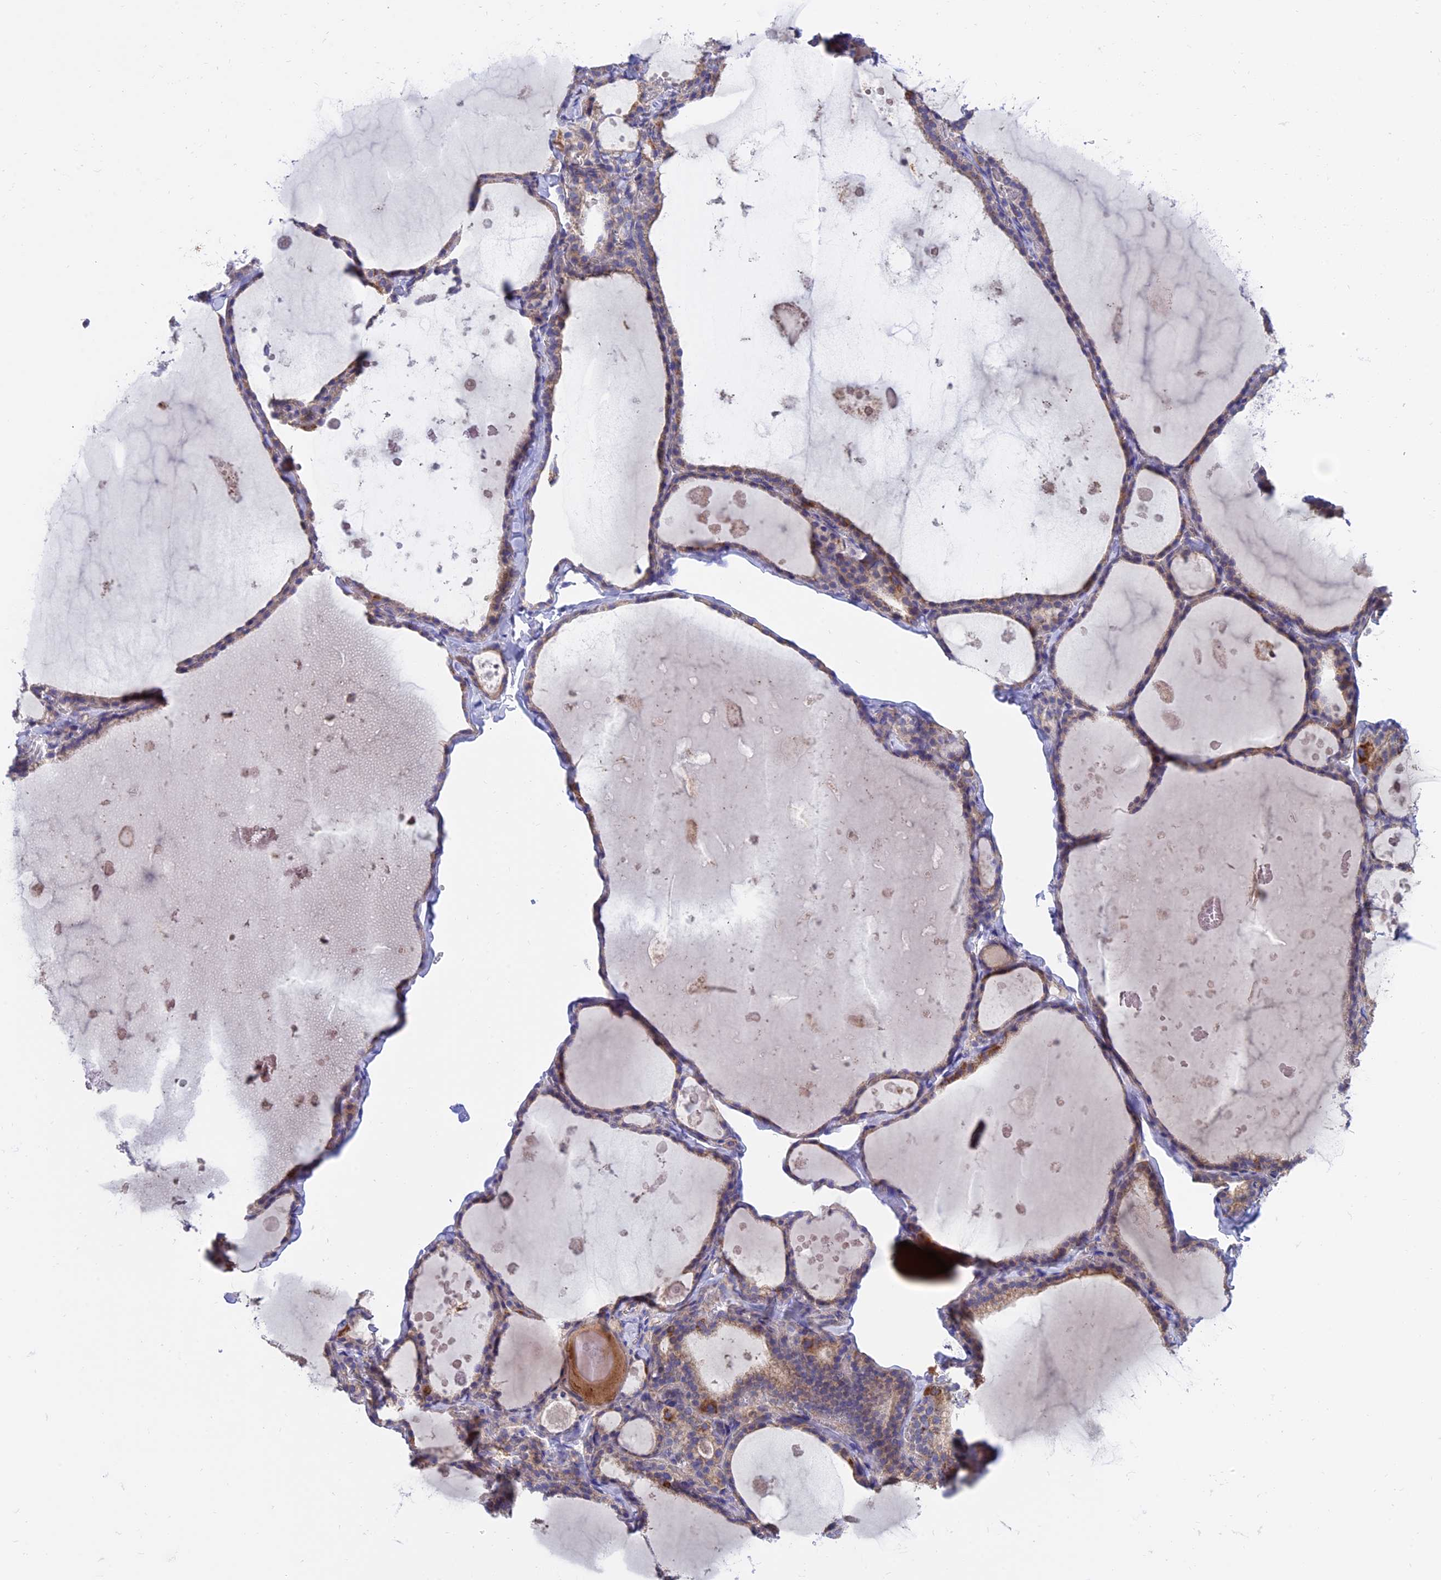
{"staining": {"intensity": "moderate", "quantity": "25%-75%", "location": "cytoplasmic/membranous"}, "tissue": "thyroid gland", "cell_type": "Glandular cells", "image_type": "normal", "snomed": [{"axis": "morphology", "description": "Normal tissue, NOS"}, {"axis": "topography", "description": "Thyroid gland"}], "caption": "An immunohistochemistry image of benign tissue is shown. Protein staining in brown shows moderate cytoplasmic/membranous positivity in thyroid gland within glandular cells.", "gene": "ETFDH", "patient": {"sex": "male", "age": 56}}